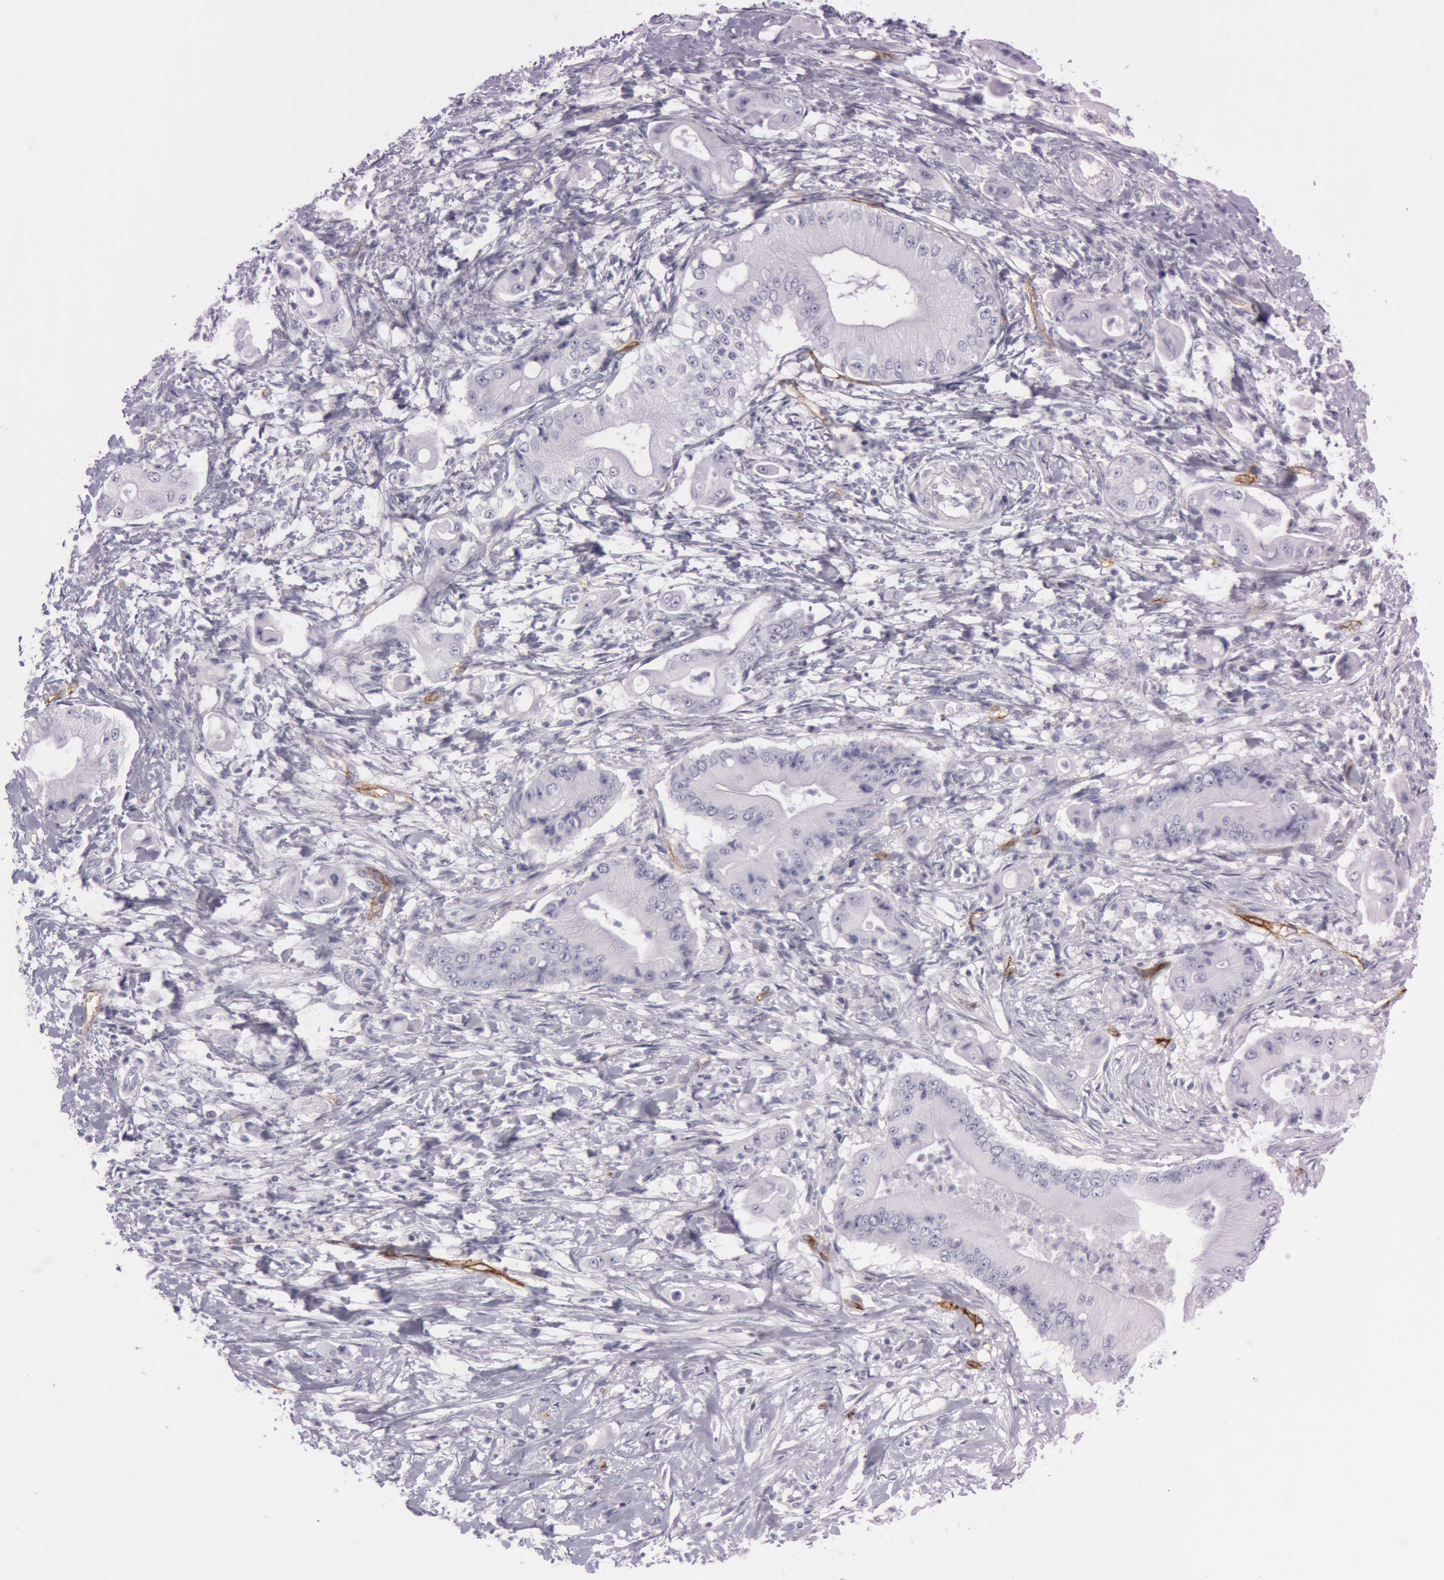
{"staining": {"intensity": "negative", "quantity": "none", "location": "none"}, "tissue": "pancreatic cancer", "cell_type": "Tumor cells", "image_type": "cancer", "snomed": [{"axis": "morphology", "description": "Adenocarcinoma, NOS"}, {"axis": "topography", "description": "Pancreas"}], "caption": "This photomicrograph is of adenocarcinoma (pancreatic) stained with IHC to label a protein in brown with the nuclei are counter-stained blue. There is no staining in tumor cells. (Brightfield microscopy of DAB (3,3'-diaminobenzidine) immunohistochemistry at high magnification).", "gene": "FOLH1", "patient": {"sex": "male", "age": 62}}